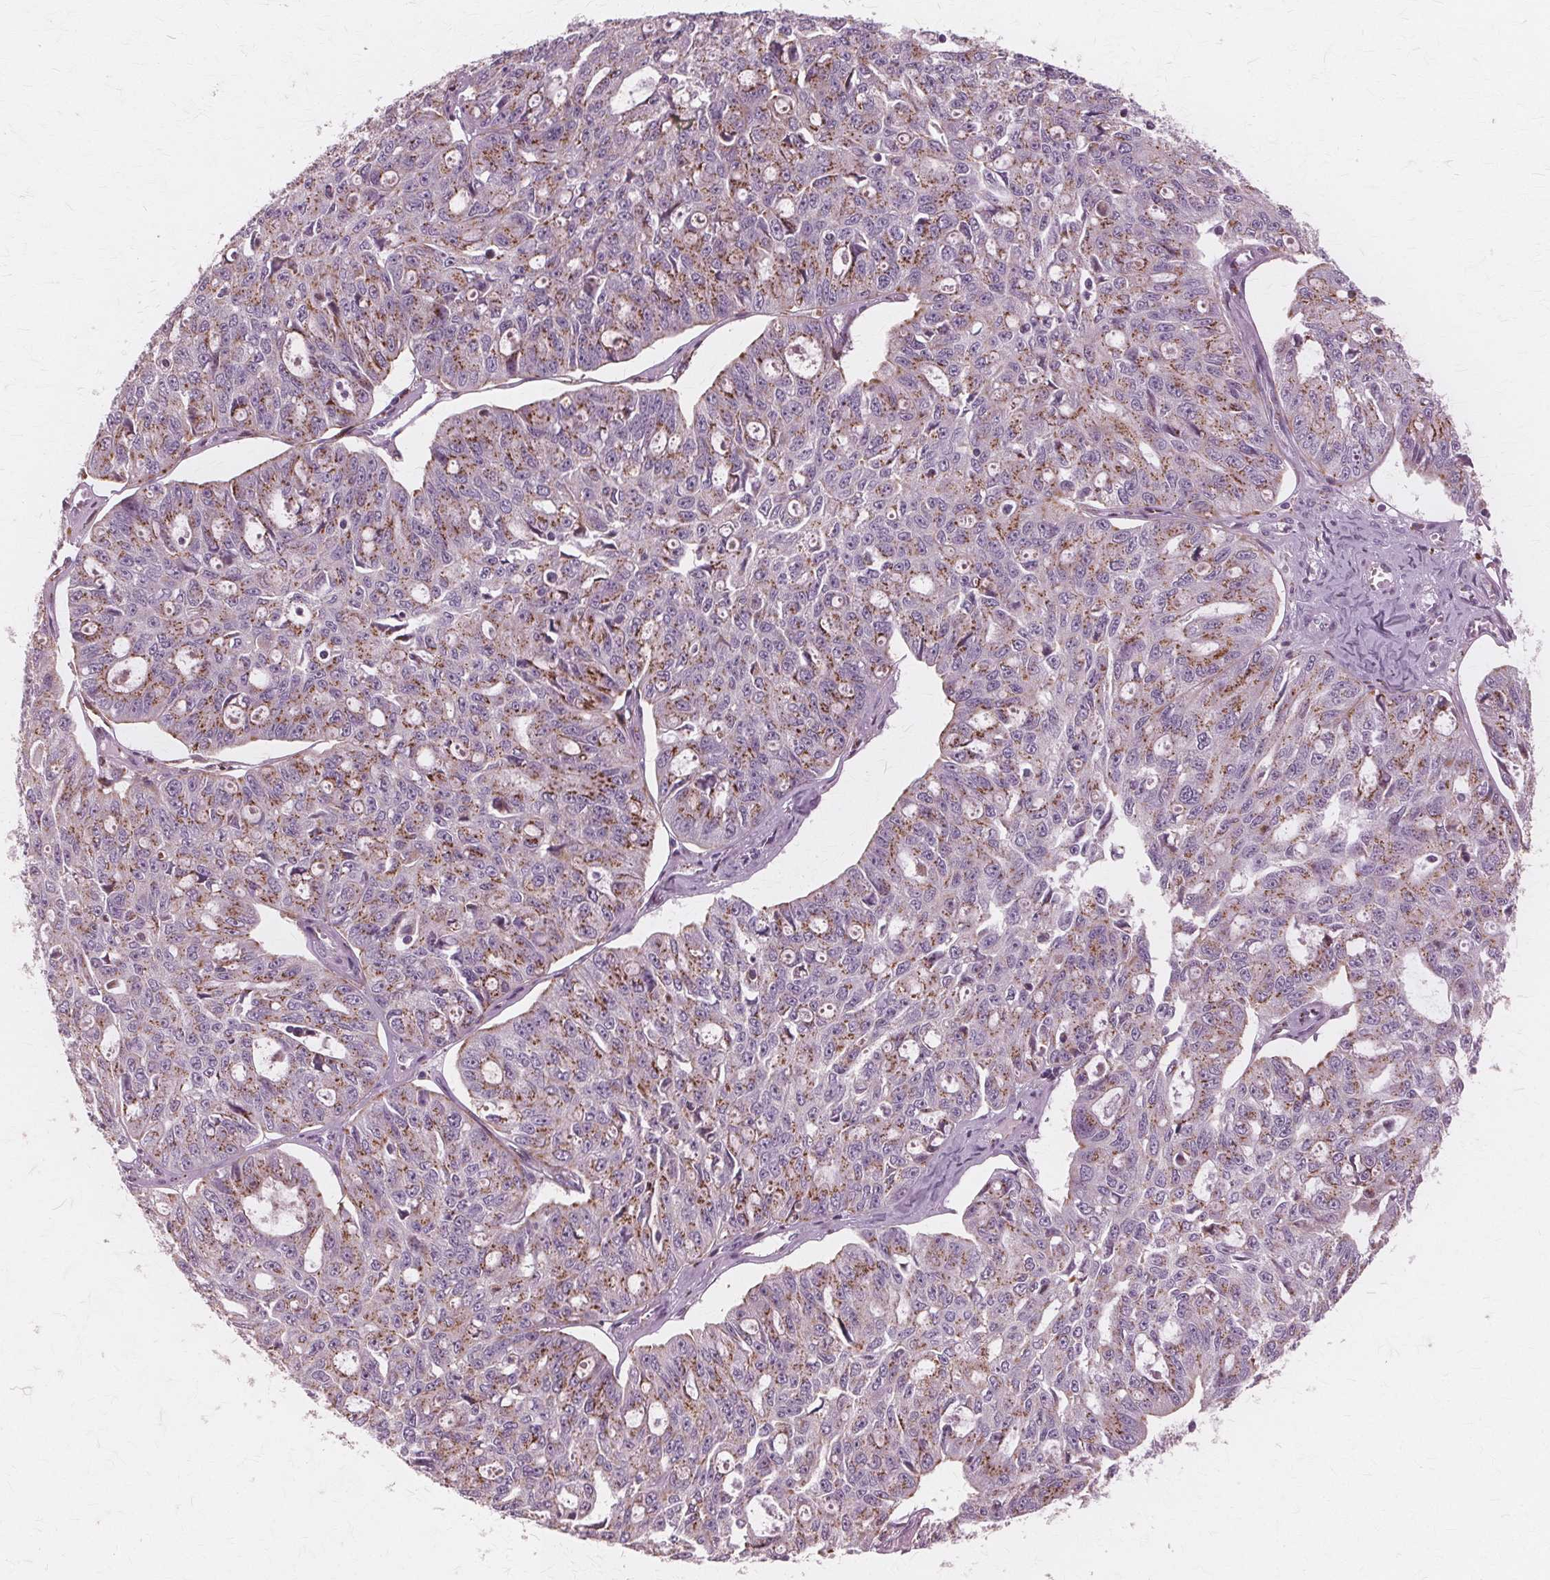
{"staining": {"intensity": "moderate", "quantity": "25%-75%", "location": "cytoplasmic/membranous"}, "tissue": "ovarian cancer", "cell_type": "Tumor cells", "image_type": "cancer", "snomed": [{"axis": "morphology", "description": "Carcinoma, endometroid"}, {"axis": "topography", "description": "Ovary"}], "caption": "Immunohistochemical staining of ovarian endometroid carcinoma reveals medium levels of moderate cytoplasmic/membranous protein staining in about 25%-75% of tumor cells.", "gene": "DNASE2", "patient": {"sex": "female", "age": 65}}